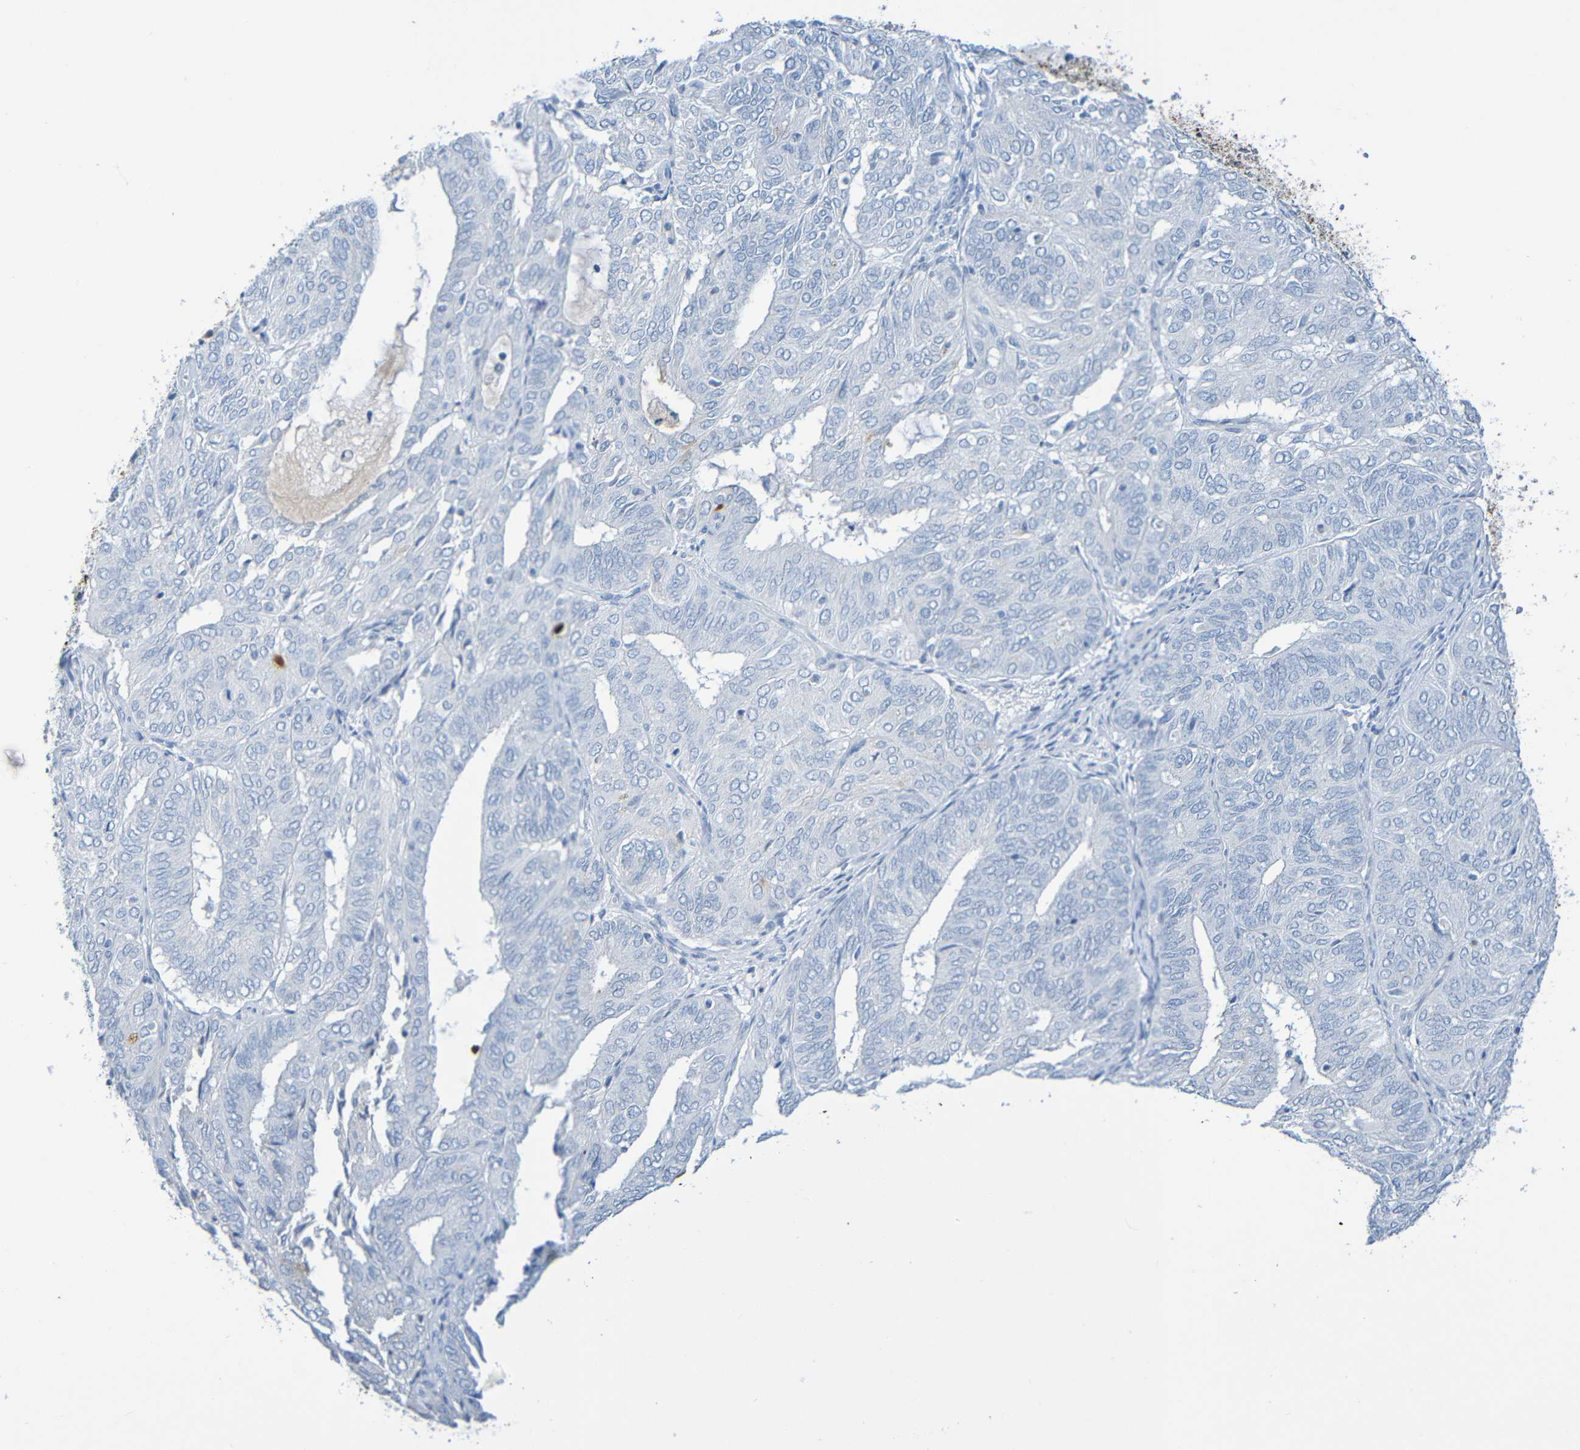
{"staining": {"intensity": "negative", "quantity": "none", "location": "none"}, "tissue": "endometrial cancer", "cell_type": "Tumor cells", "image_type": "cancer", "snomed": [{"axis": "morphology", "description": "Adenocarcinoma, NOS"}, {"axis": "topography", "description": "Uterus"}], "caption": "Tumor cells are negative for protein expression in human adenocarcinoma (endometrial). The staining is performed using DAB (3,3'-diaminobenzidine) brown chromogen with nuclei counter-stained in using hematoxylin.", "gene": "IL10", "patient": {"sex": "female", "age": 60}}